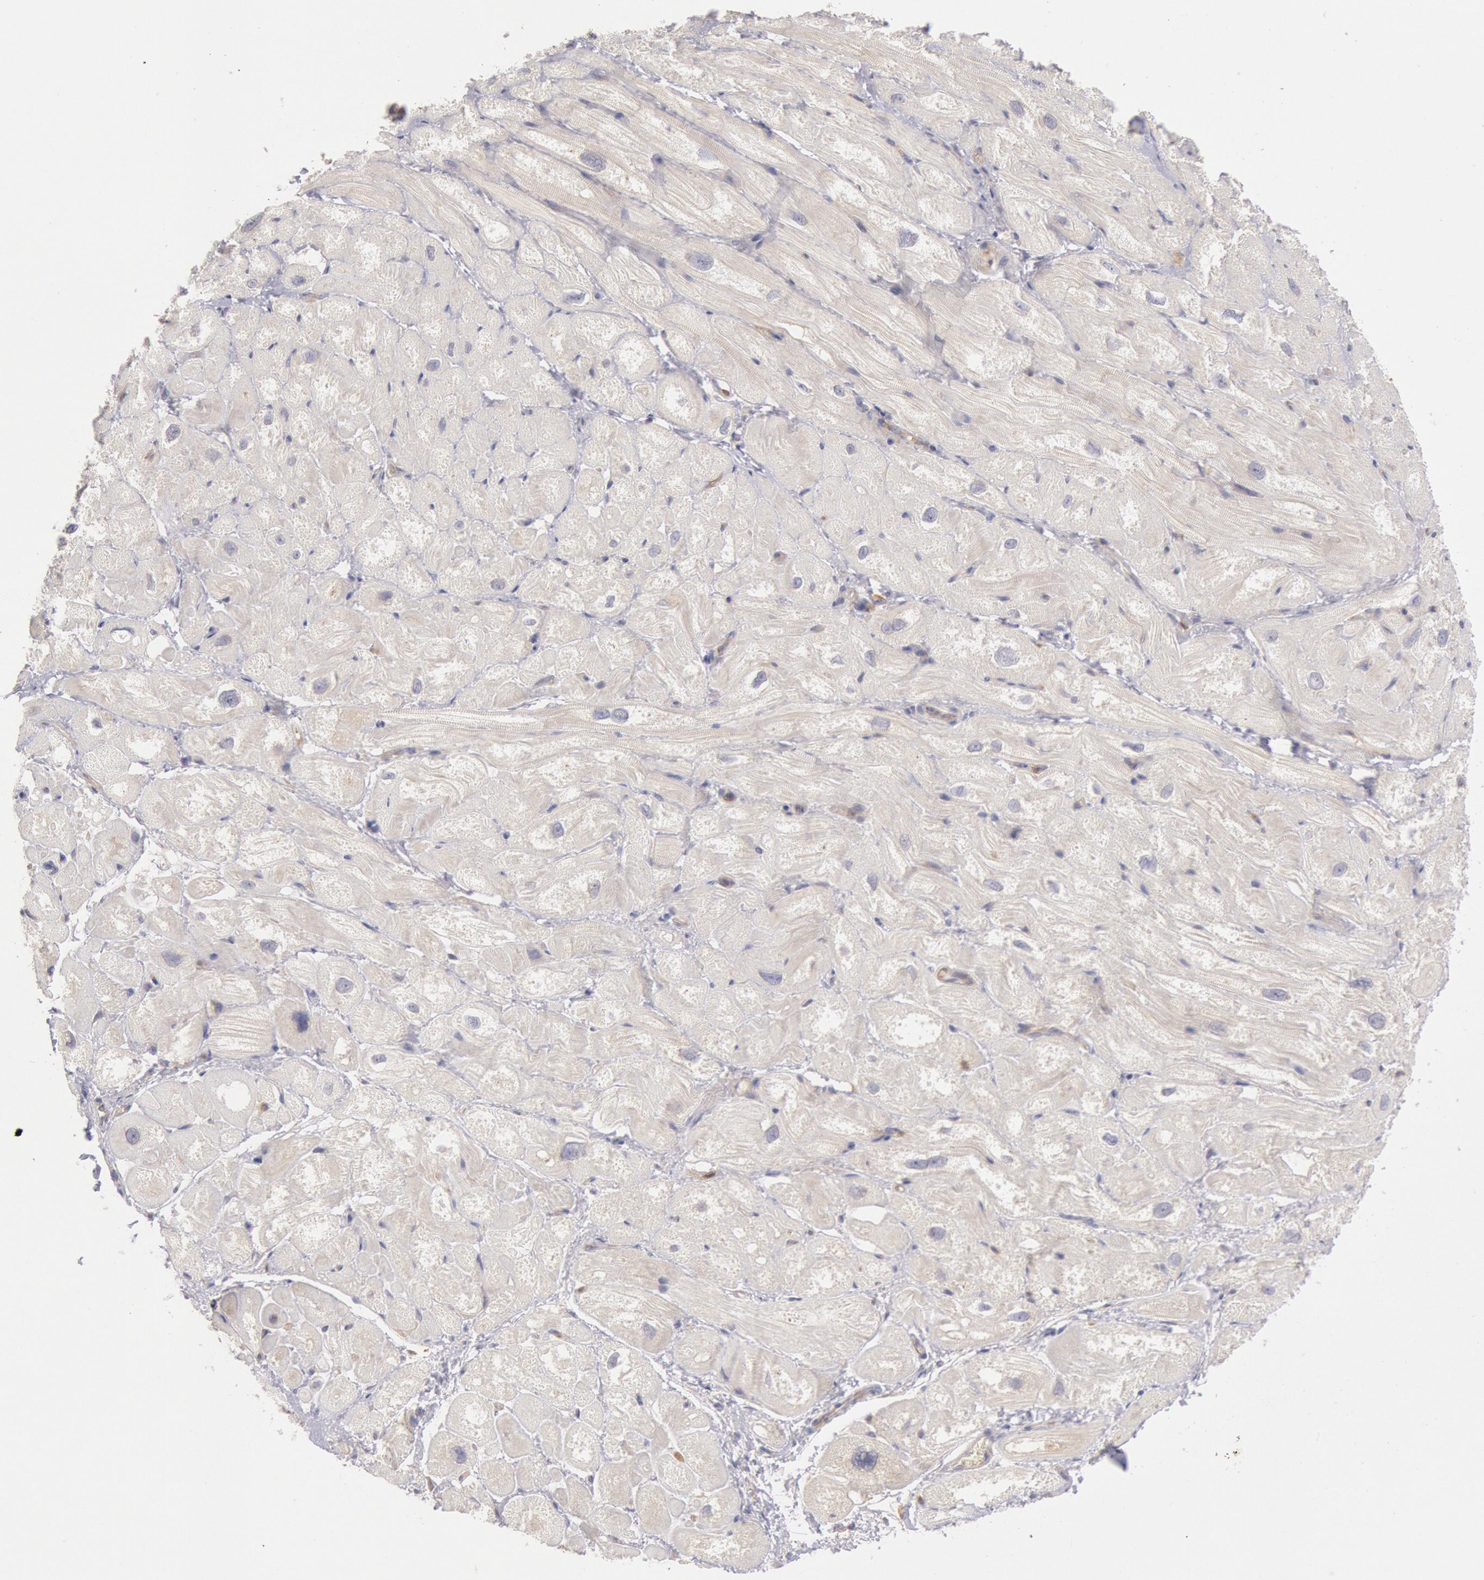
{"staining": {"intensity": "negative", "quantity": "none", "location": "none"}, "tissue": "heart muscle", "cell_type": "Cardiomyocytes", "image_type": "normal", "snomed": [{"axis": "morphology", "description": "Normal tissue, NOS"}, {"axis": "topography", "description": "Heart"}], "caption": "Histopathology image shows no significant protein staining in cardiomyocytes of normal heart muscle.", "gene": "PIK3R1", "patient": {"sex": "male", "age": 49}}